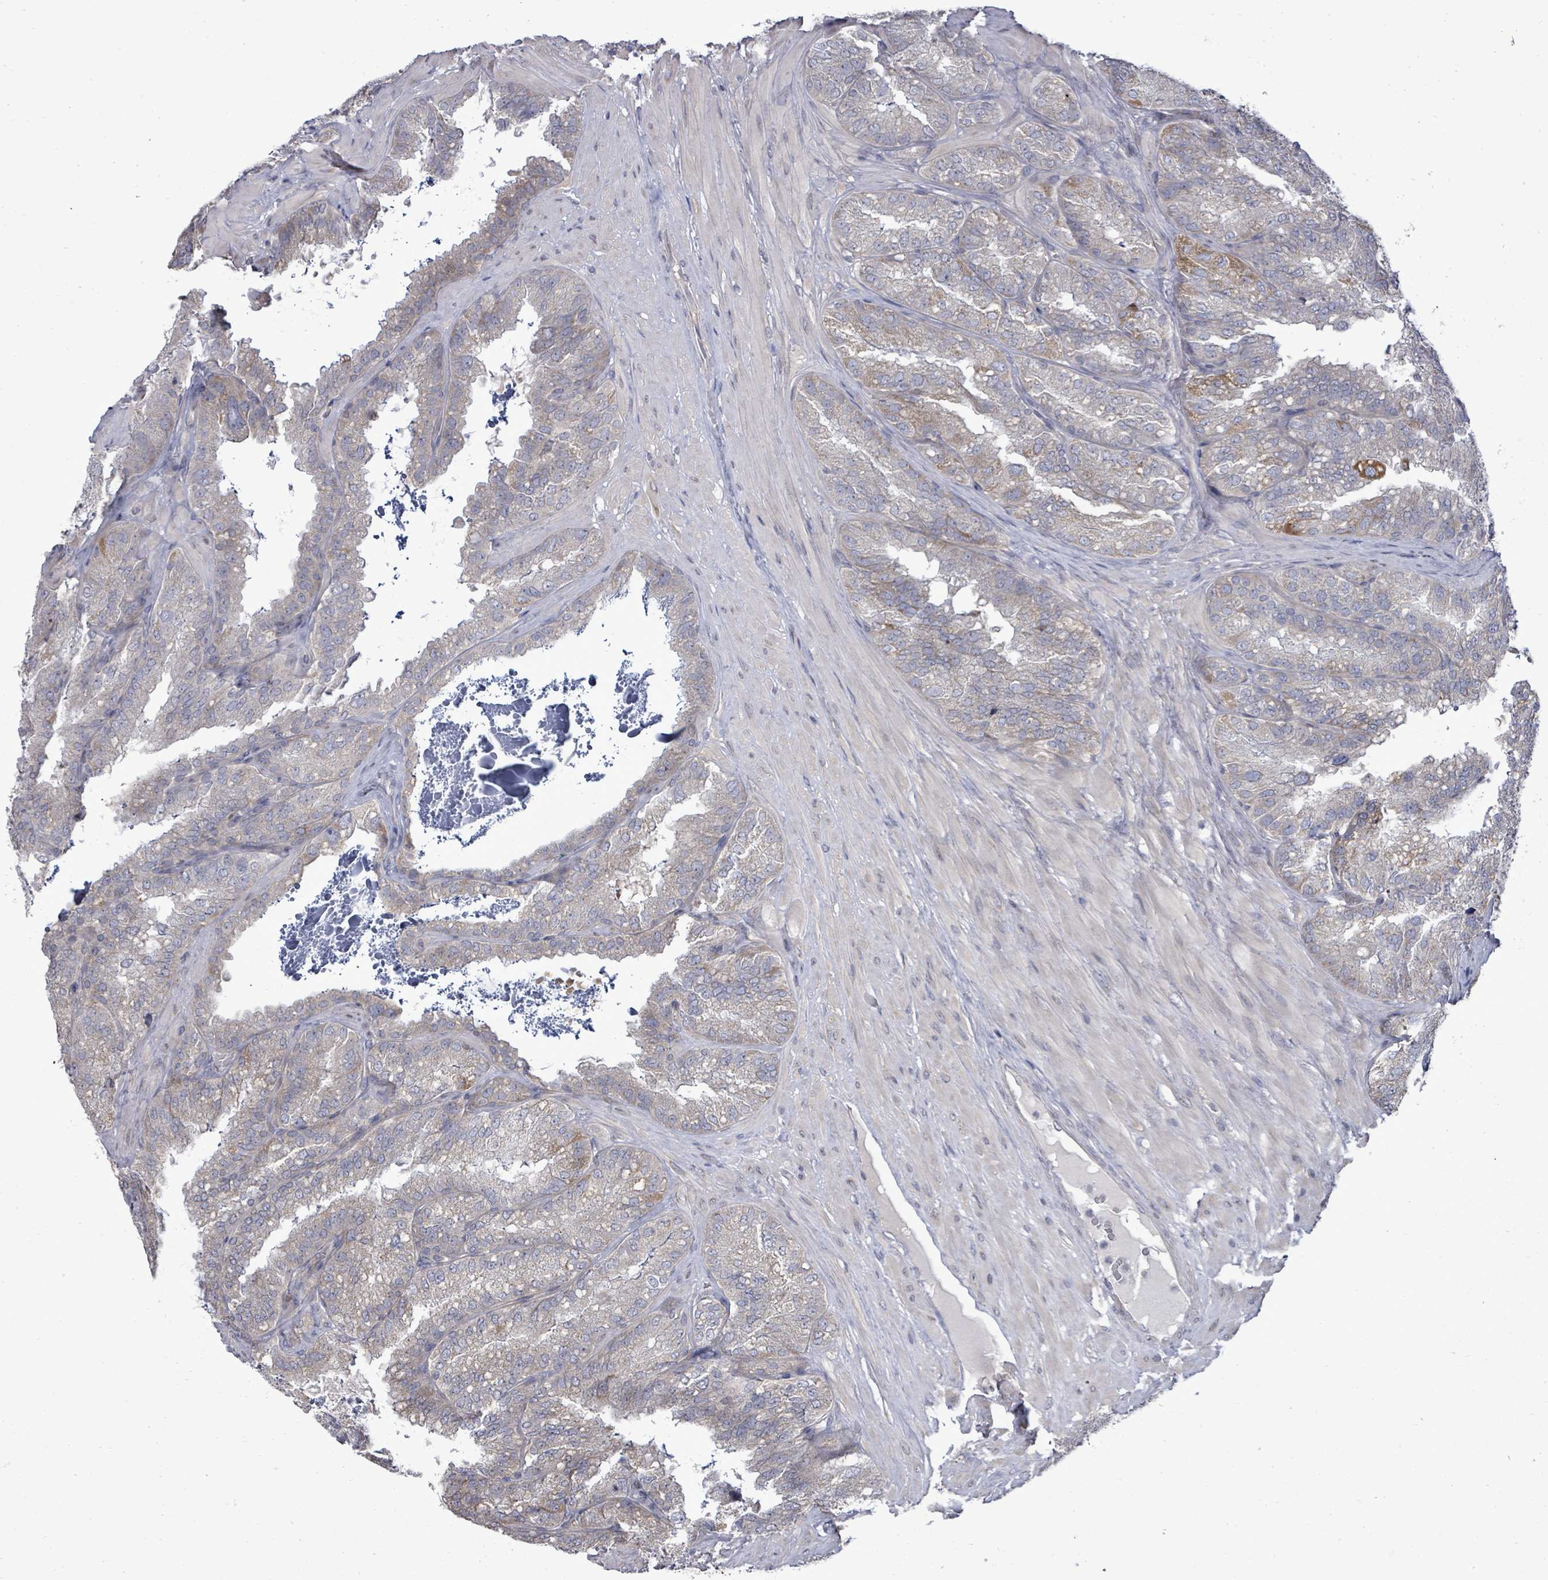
{"staining": {"intensity": "moderate", "quantity": "<25%", "location": "cytoplasmic/membranous"}, "tissue": "seminal vesicle", "cell_type": "Glandular cells", "image_type": "normal", "snomed": [{"axis": "morphology", "description": "Normal tissue, NOS"}, {"axis": "topography", "description": "Seminal veicle"}], "caption": "The immunohistochemical stain highlights moderate cytoplasmic/membranous positivity in glandular cells of normal seminal vesicle.", "gene": "POMGNT2", "patient": {"sex": "male", "age": 58}}